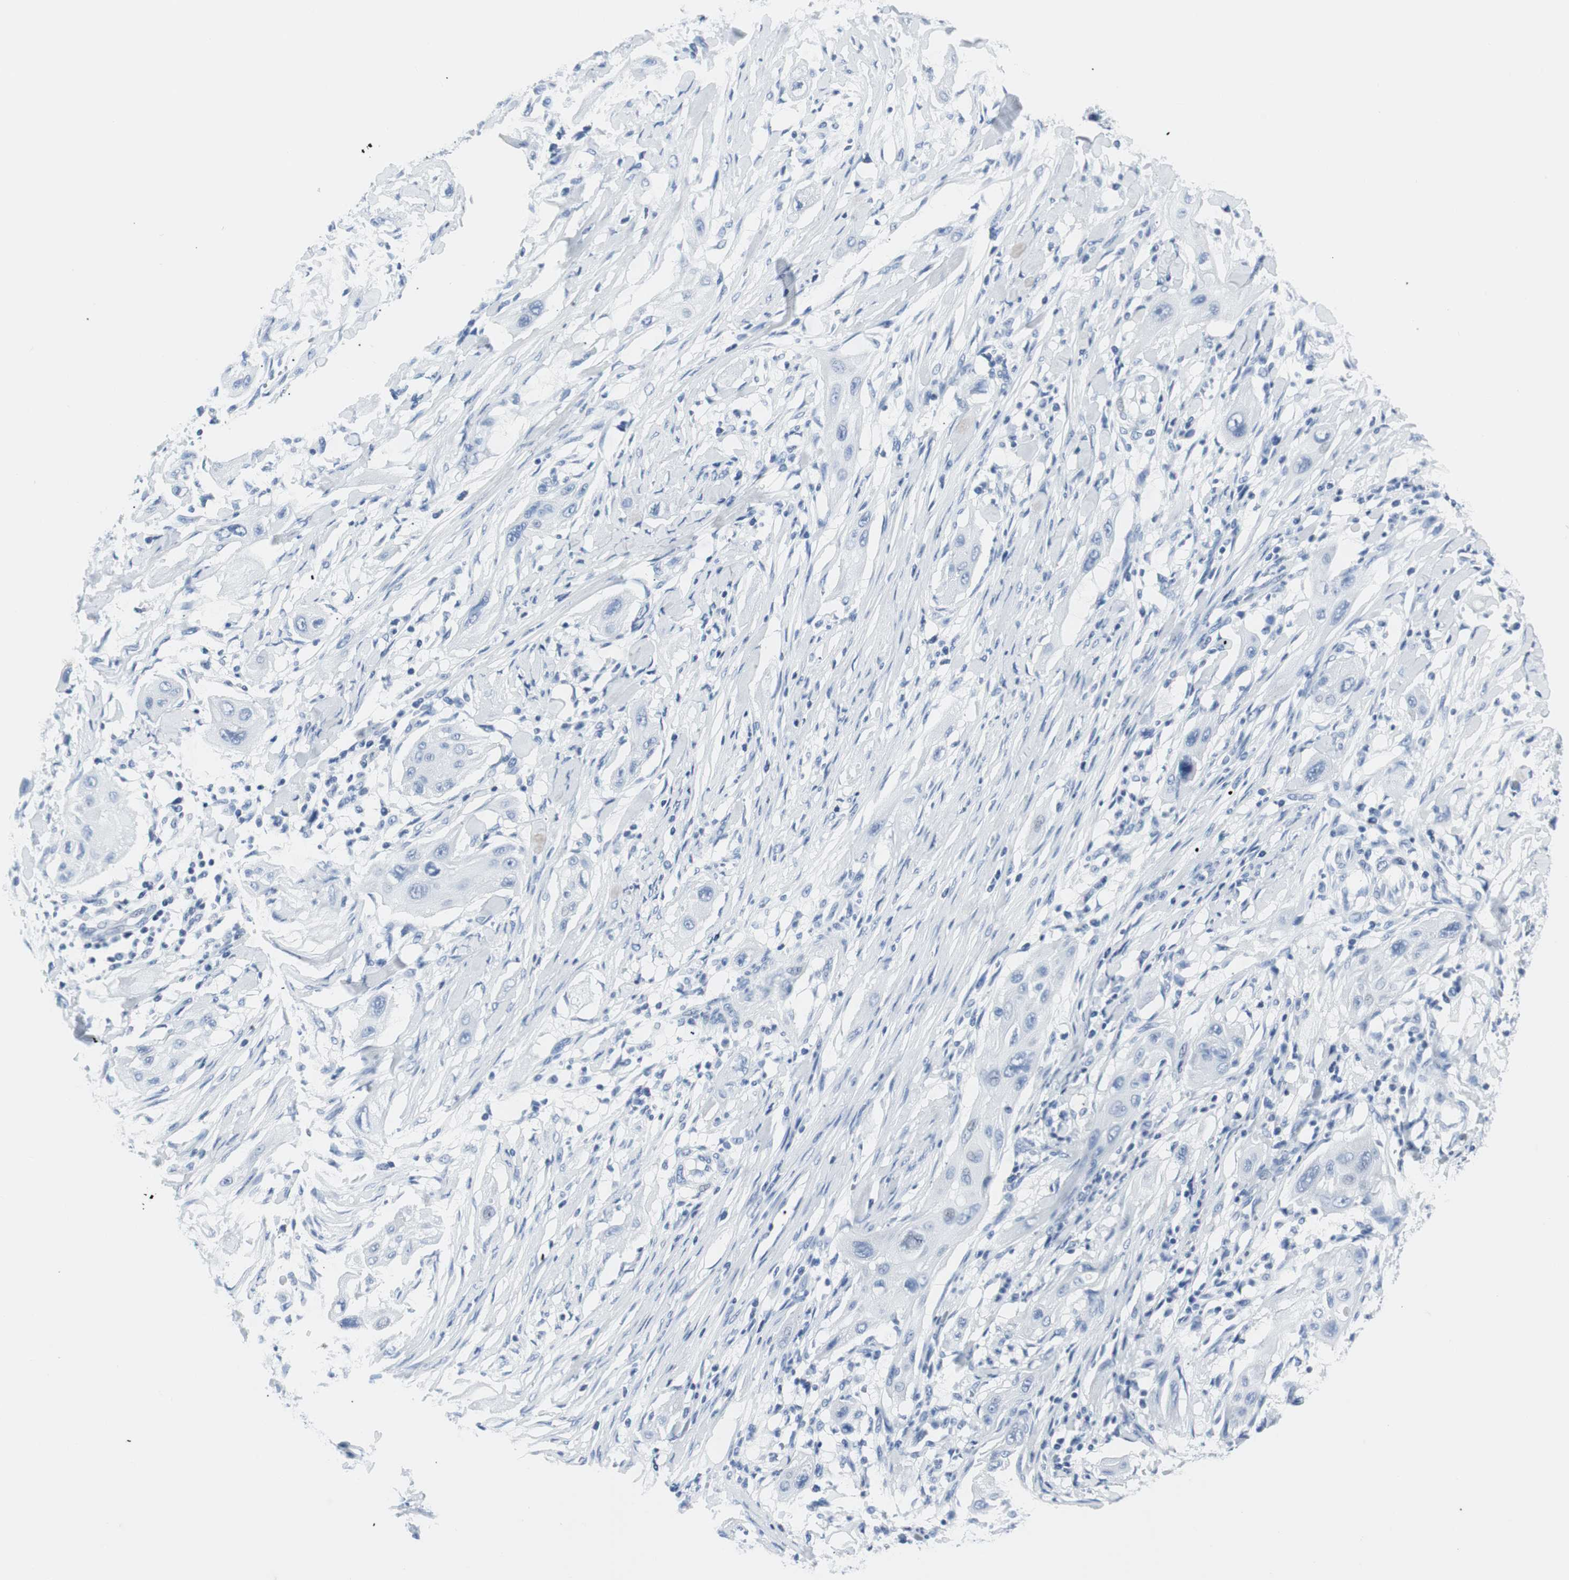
{"staining": {"intensity": "negative", "quantity": "none", "location": "none"}, "tissue": "lung cancer", "cell_type": "Tumor cells", "image_type": "cancer", "snomed": [{"axis": "morphology", "description": "Squamous cell carcinoma, NOS"}, {"axis": "topography", "description": "Lung"}], "caption": "This is an IHC image of lung squamous cell carcinoma. There is no expression in tumor cells.", "gene": "GAP43", "patient": {"sex": "female", "age": 47}}